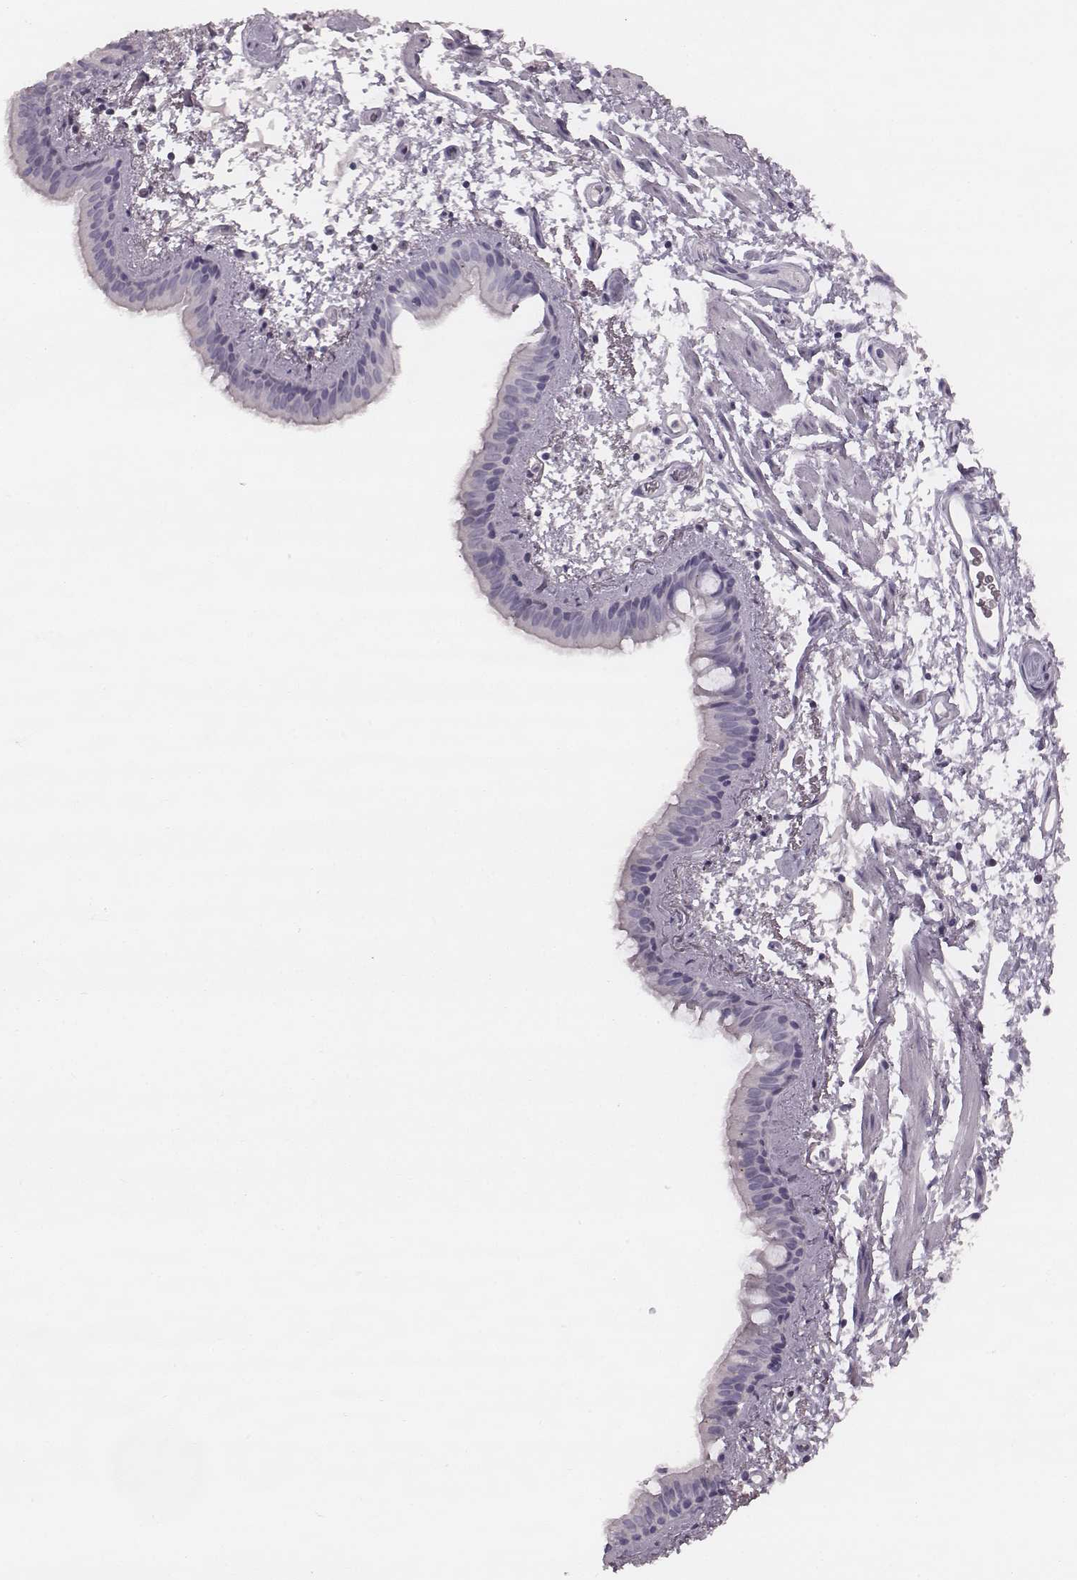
{"staining": {"intensity": "negative", "quantity": "none", "location": "none"}, "tissue": "bronchus", "cell_type": "Respiratory epithelial cells", "image_type": "normal", "snomed": [{"axis": "morphology", "description": "Normal tissue, NOS"}, {"axis": "topography", "description": "Bronchus"}], "caption": "Normal bronchus was stained to show a protein in brown. There is no significant staining in respiratory epithelial cells.", "gene": "ENSG00000285837", "patient": {"sex": "female", "age": 61}}